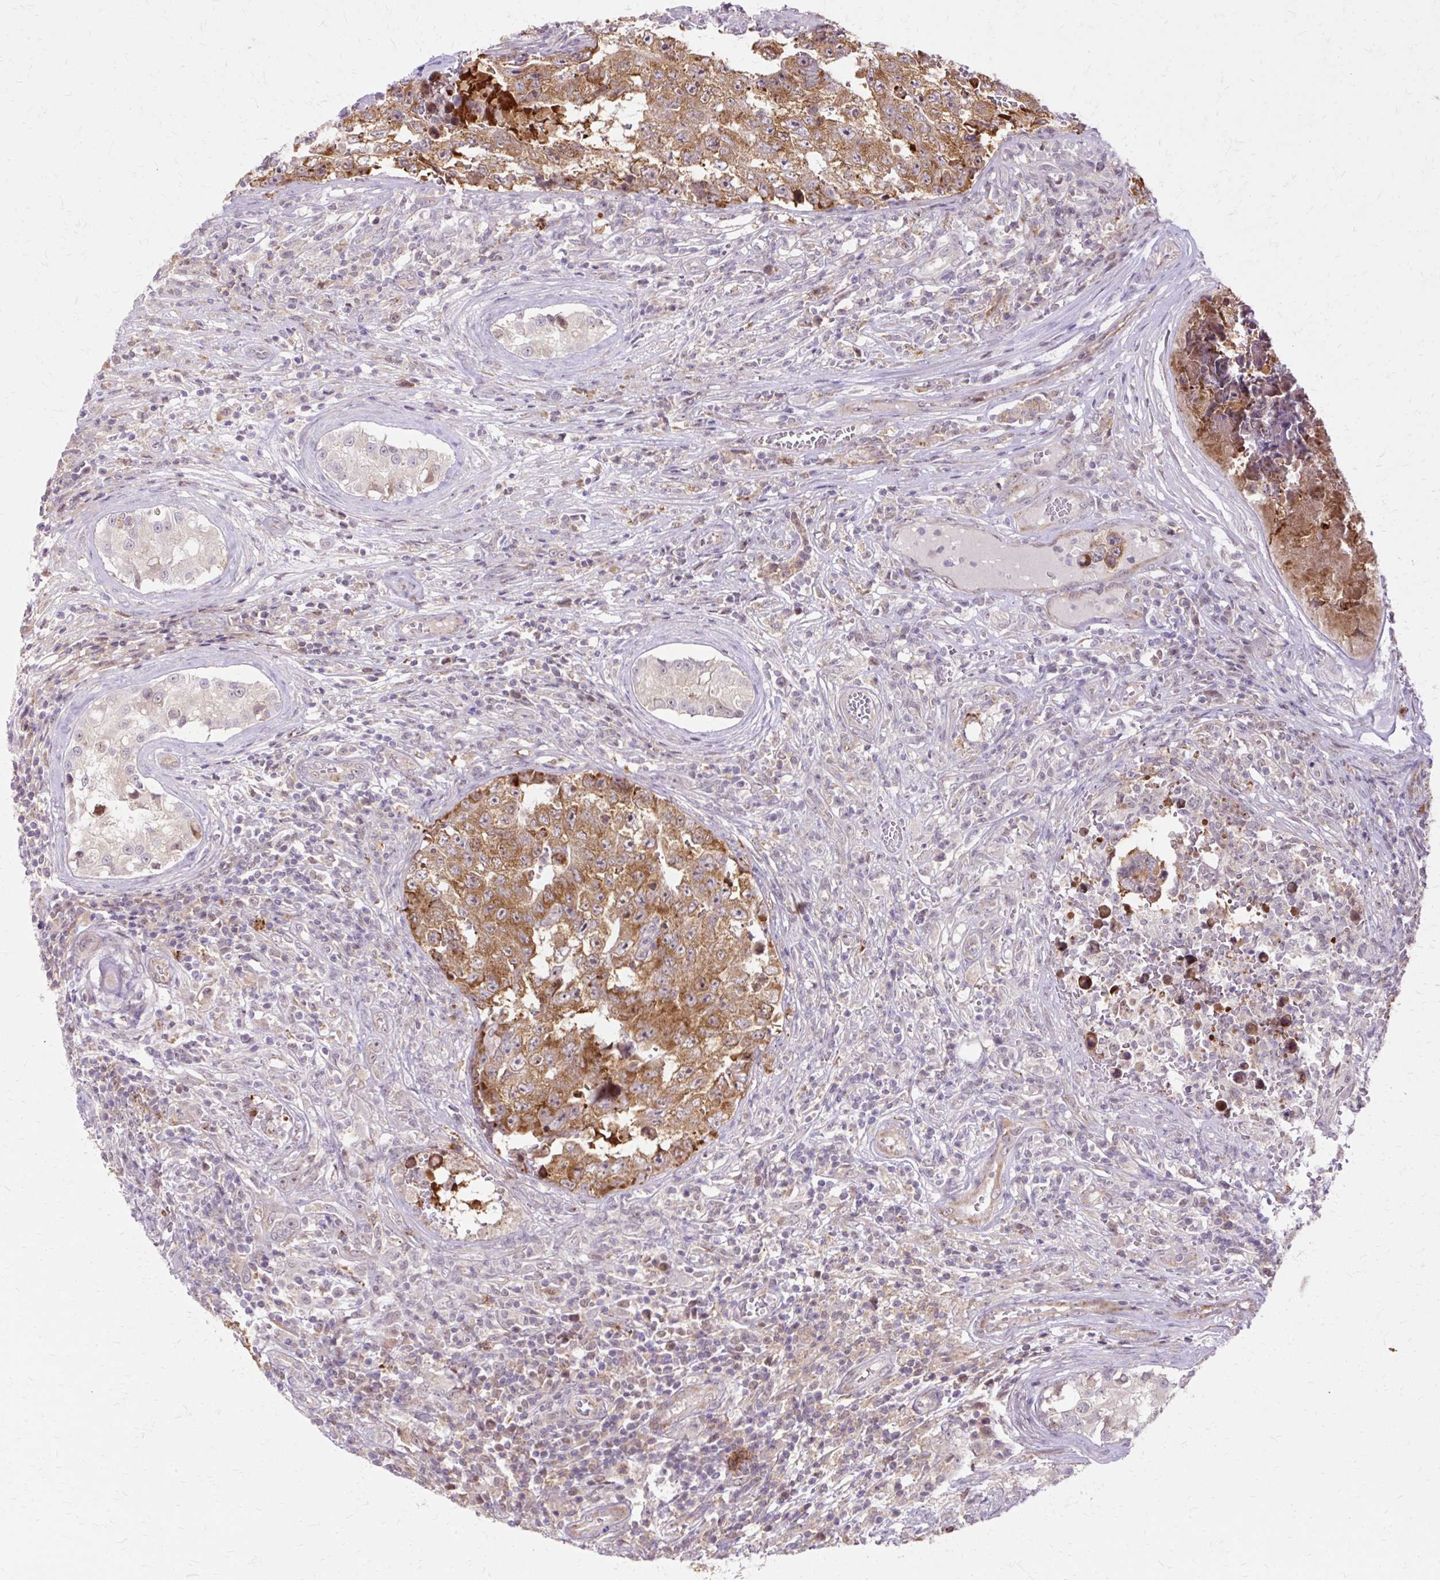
{"staining": {"intensity": "strong", "quantity": ">75%", "location": "cytoplasmic/membranous"}, "tissue": "testis cancer", "cell_type": "Tumor cells", "image_type": "cancer", "snomed": [{"axis": "morphology", "description": "Carcinoma, Embryonal, NOS"}, {"axis": "topography", "description": "Testis"}], "caption": "A brown stain labels strong cytoplasmic/membranous positivity of a protein in human testis cancer tumor cells. (Stains: DAB in brown, nuclei in blue, Microscopy: brightfield microscopy at high magnification).", "gene": "GEMIN2", "patient": {"sex": "male", "age": 25}}